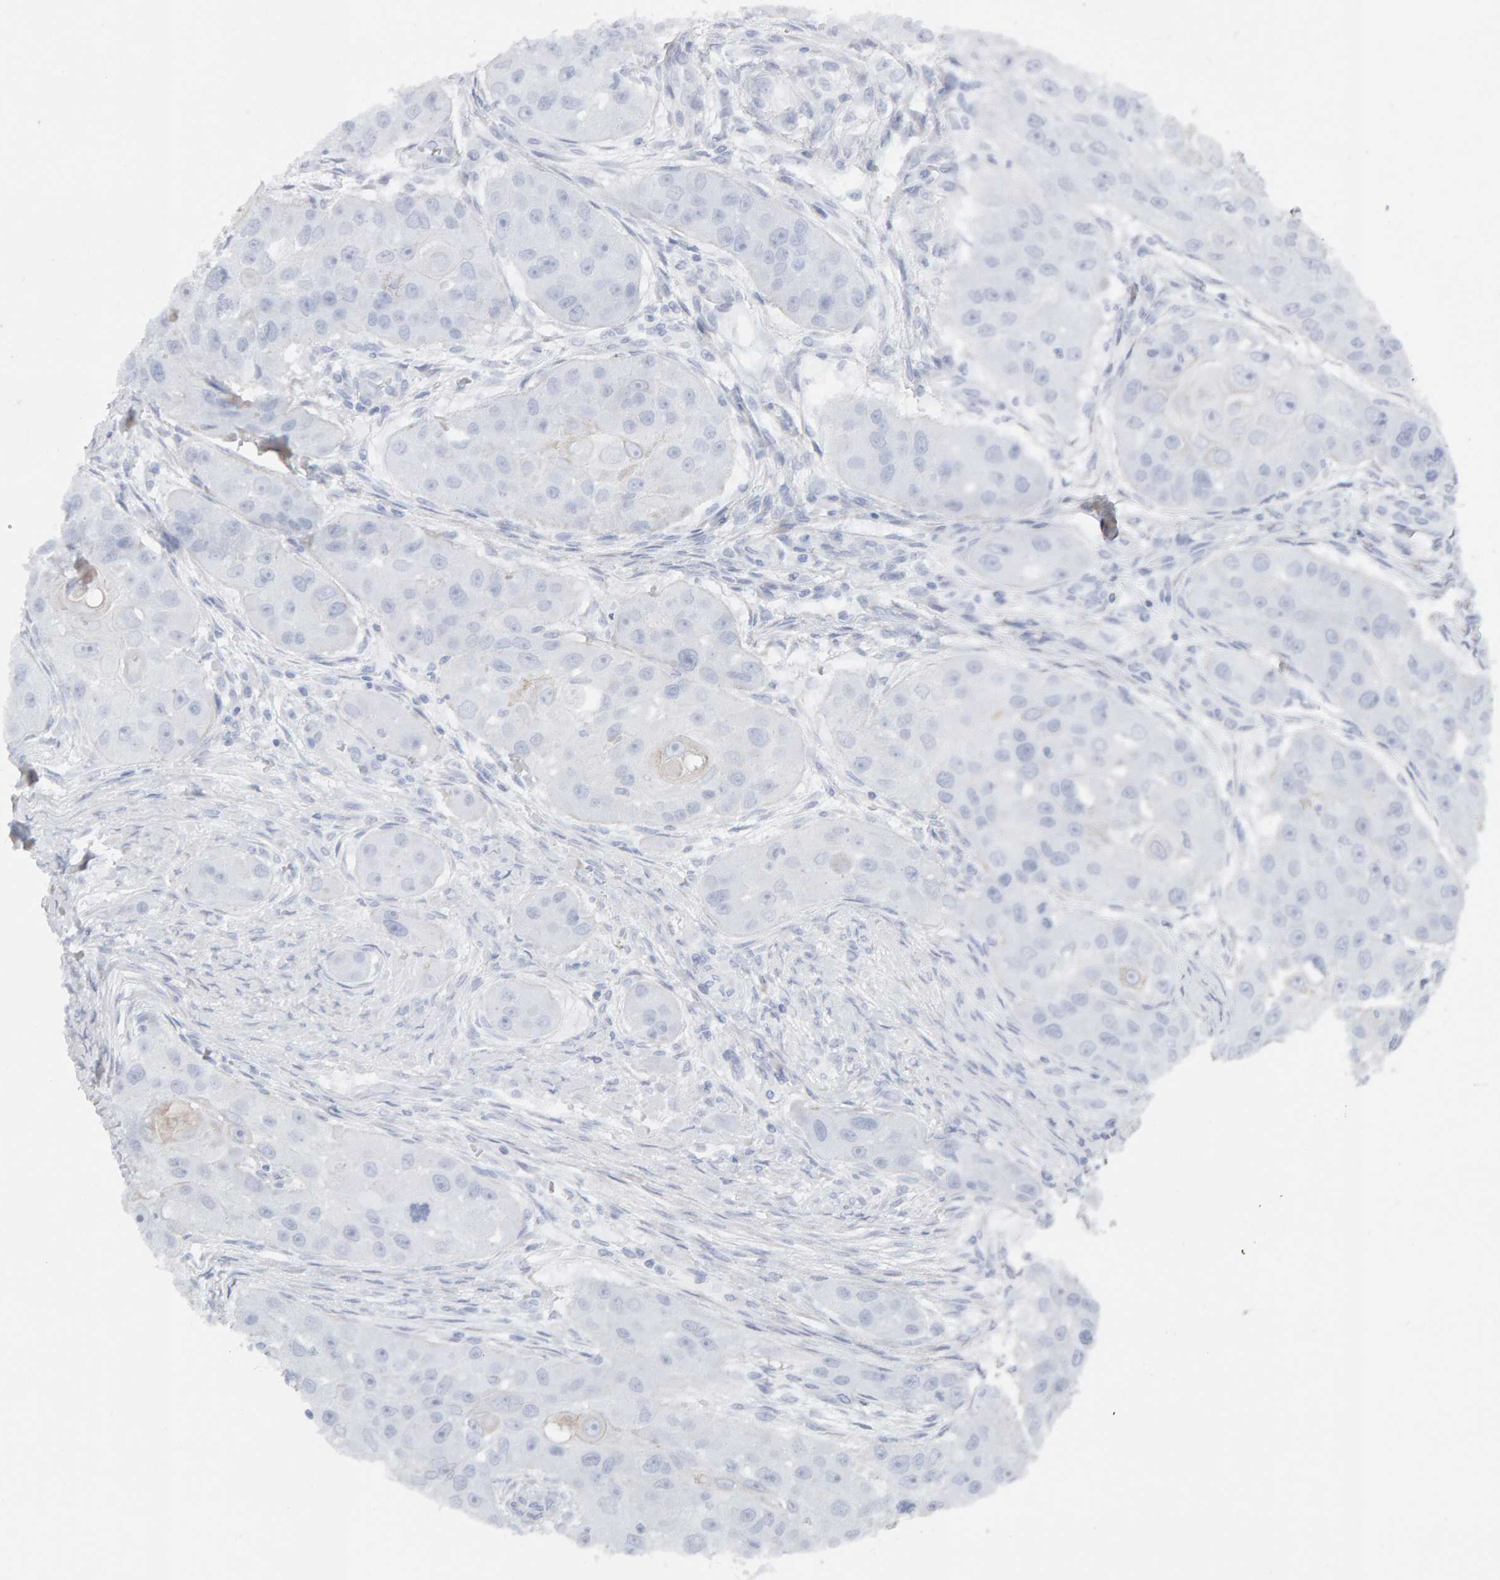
{"staining": {"intensity": "weak", "quantity": "<25%", "location": "cytoplasmic/membranous"}, "tissue": "head and neck cancer", "cell_type": "Tumor cells", "image_type": "cancer", "snomed": [{"axis": "morphology", "description": "Normal tissue, NOS"}, {"axis": "morphology", "description": "Squamous cell carcinoma, NOS"}, {"axis": "topography", "description": "Skeletal muscle"}, {"axis": "topography", "description": "Head-Neck"}], "caption": "Photomicrograph shows no significant protein positivity in tumor cells of squamous cell carcinoma (head and neck). (DAB (3,3'-diaminobenzidine) immunohistochemistry (IHC) with hematoxylin counter stain).", "gene": "ENGASE", "patient": {"sex": "male", "age": 51}}